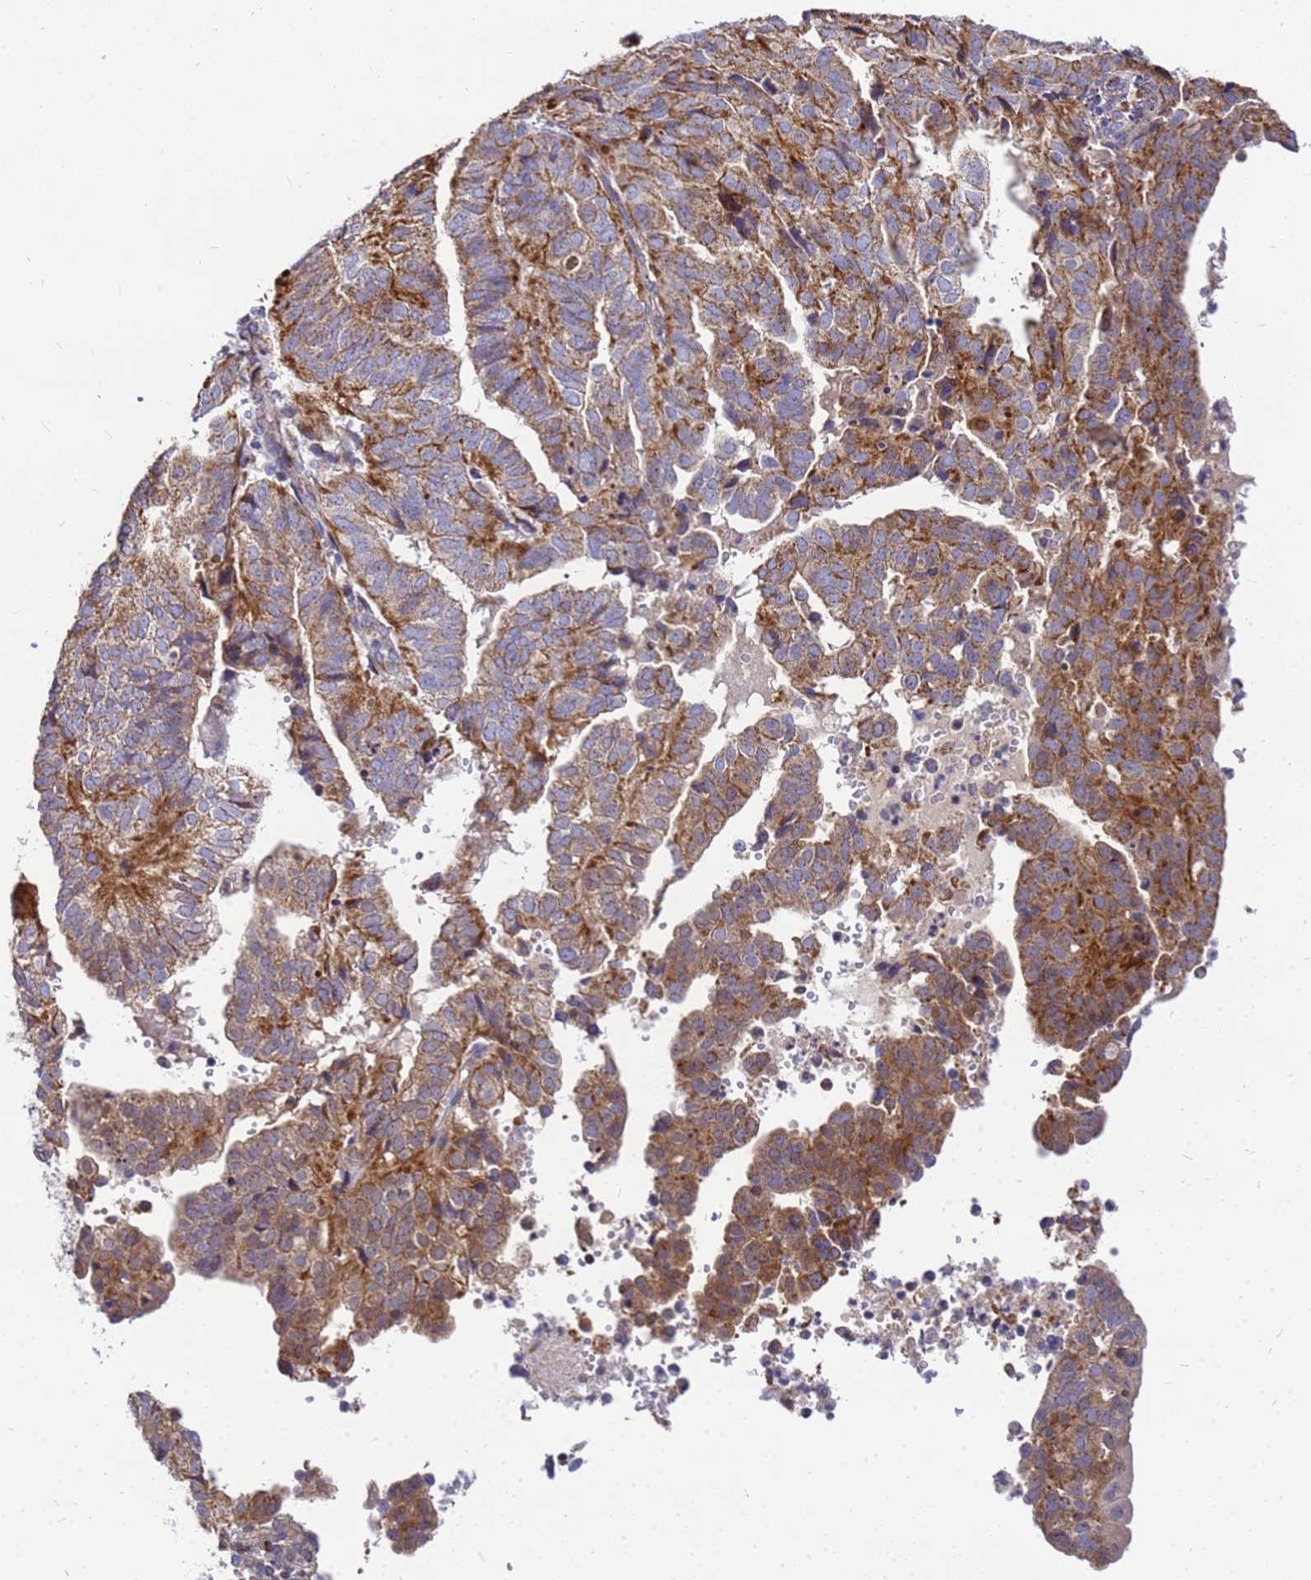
{"staining": {"intensity": "moderate", "quantity": ">75%", "location": "cytoplasmic/membranous"}, "tissue": "endometrial cancer", "cell_type": "Tumor cells", "image_type": "cancer", "snomed": [{"axis": "morphology", "description": "Adenocarcinoma, NOS"}, {"axis": "topography", "description": "Uterus"}], "caption": "This is a histology image of immunohistochemistry staining of endometrial adenocarcinoma, which shows moderate staining in the cytoplasmic/membranous of tumor cells.", "gene": "CMC4", "patient": {"sex": "female", "age": 77}}